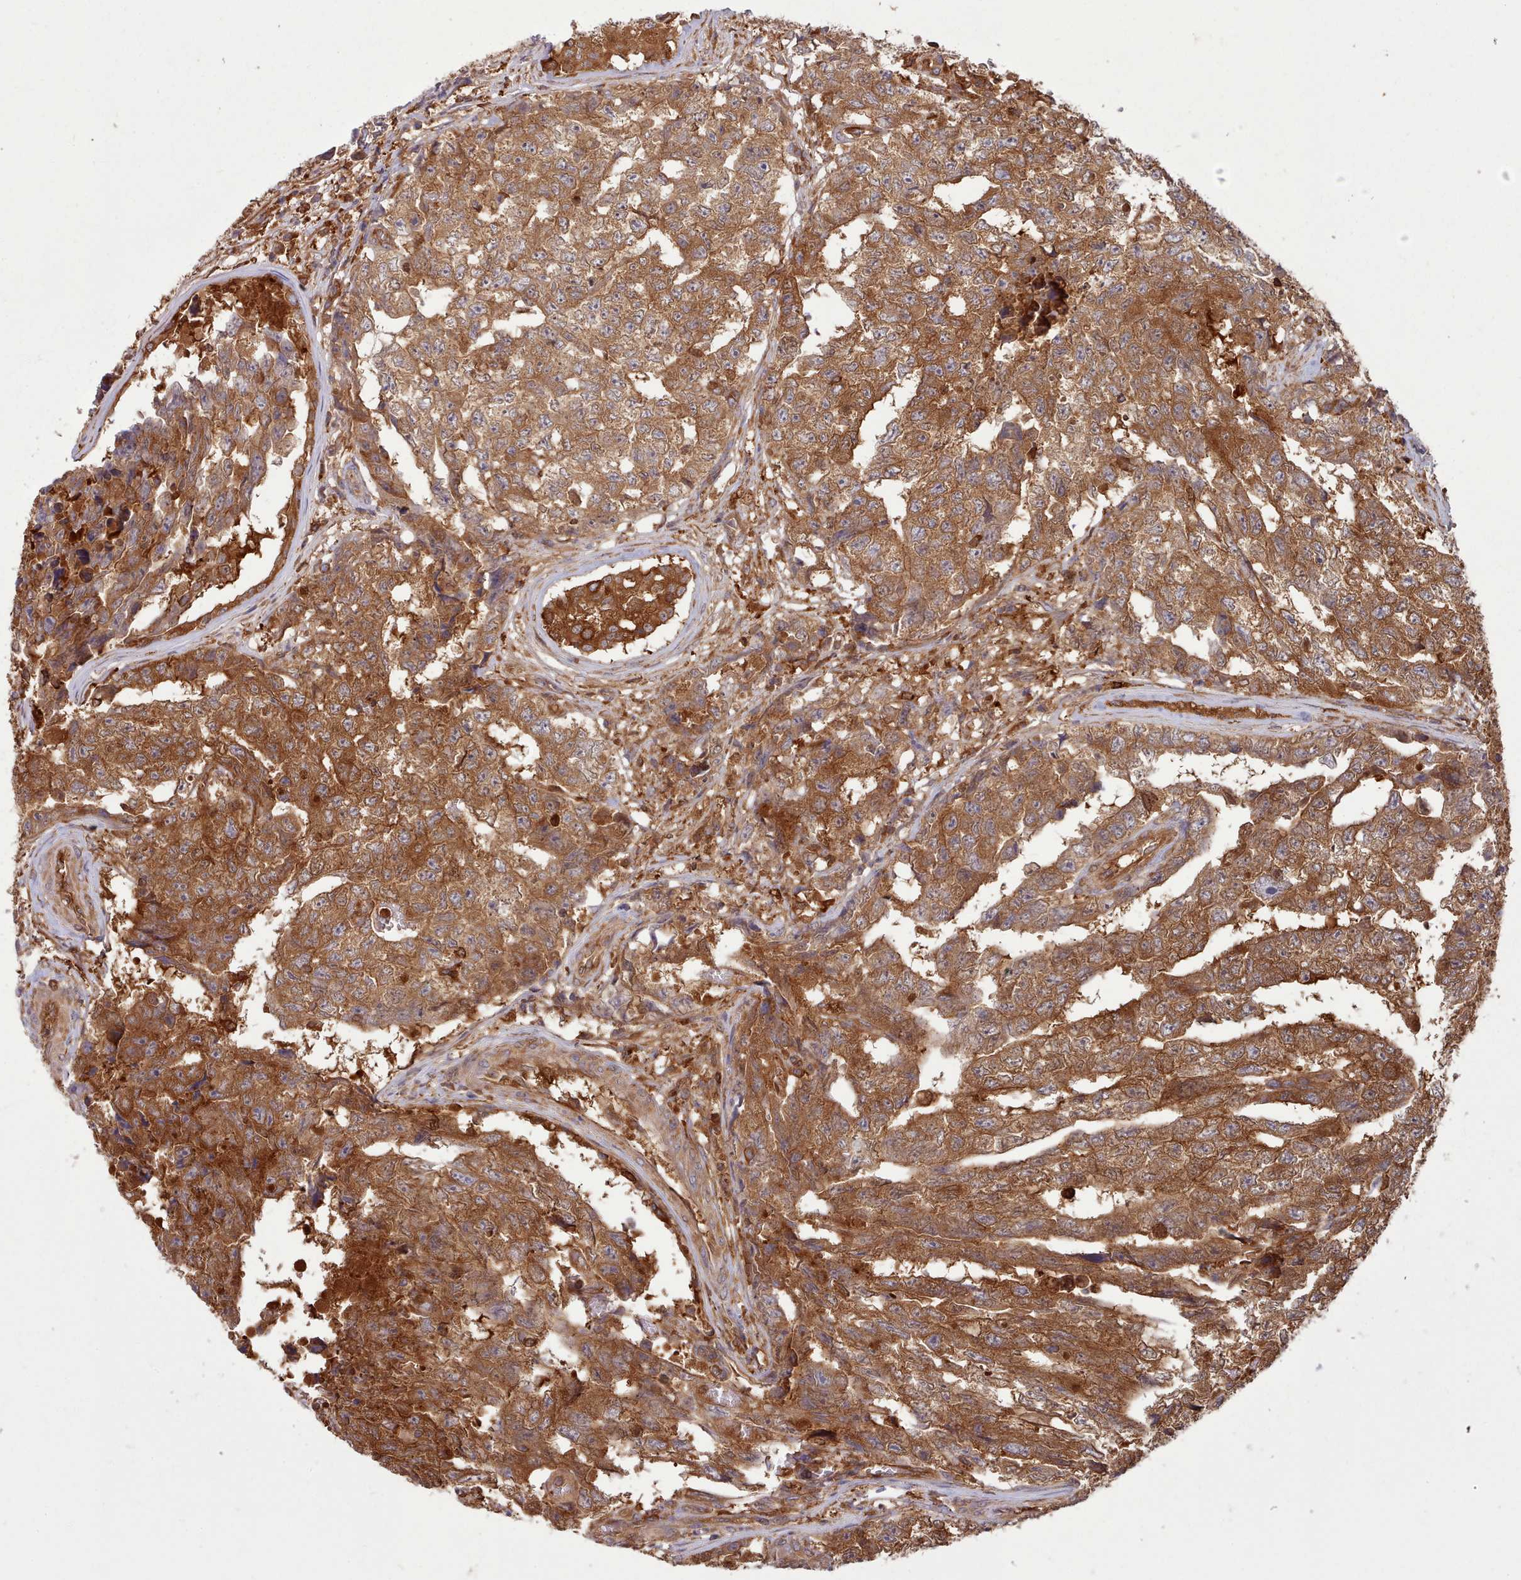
{"staining": {"intensity": "strong", "quantity": ">75%", "location": "cytoplasmic/membranous"}, "tissue": "testis cancer", "cell_type": "Tumor cells", "image_type": "cancer", "snomed": [{"axis": "morphology", "description": "Carcinoma, Embryonal, NOS"}, {"axis": "topography", "description": "Testis"}], "caption": "Tumor cells show high levels of strong cytoplasmic/membranous positivity in about >75% of cells in testis embryonal carcinoma.", "gene": "SLC4A9", "patient": {"sex": "male", "age": 25}}